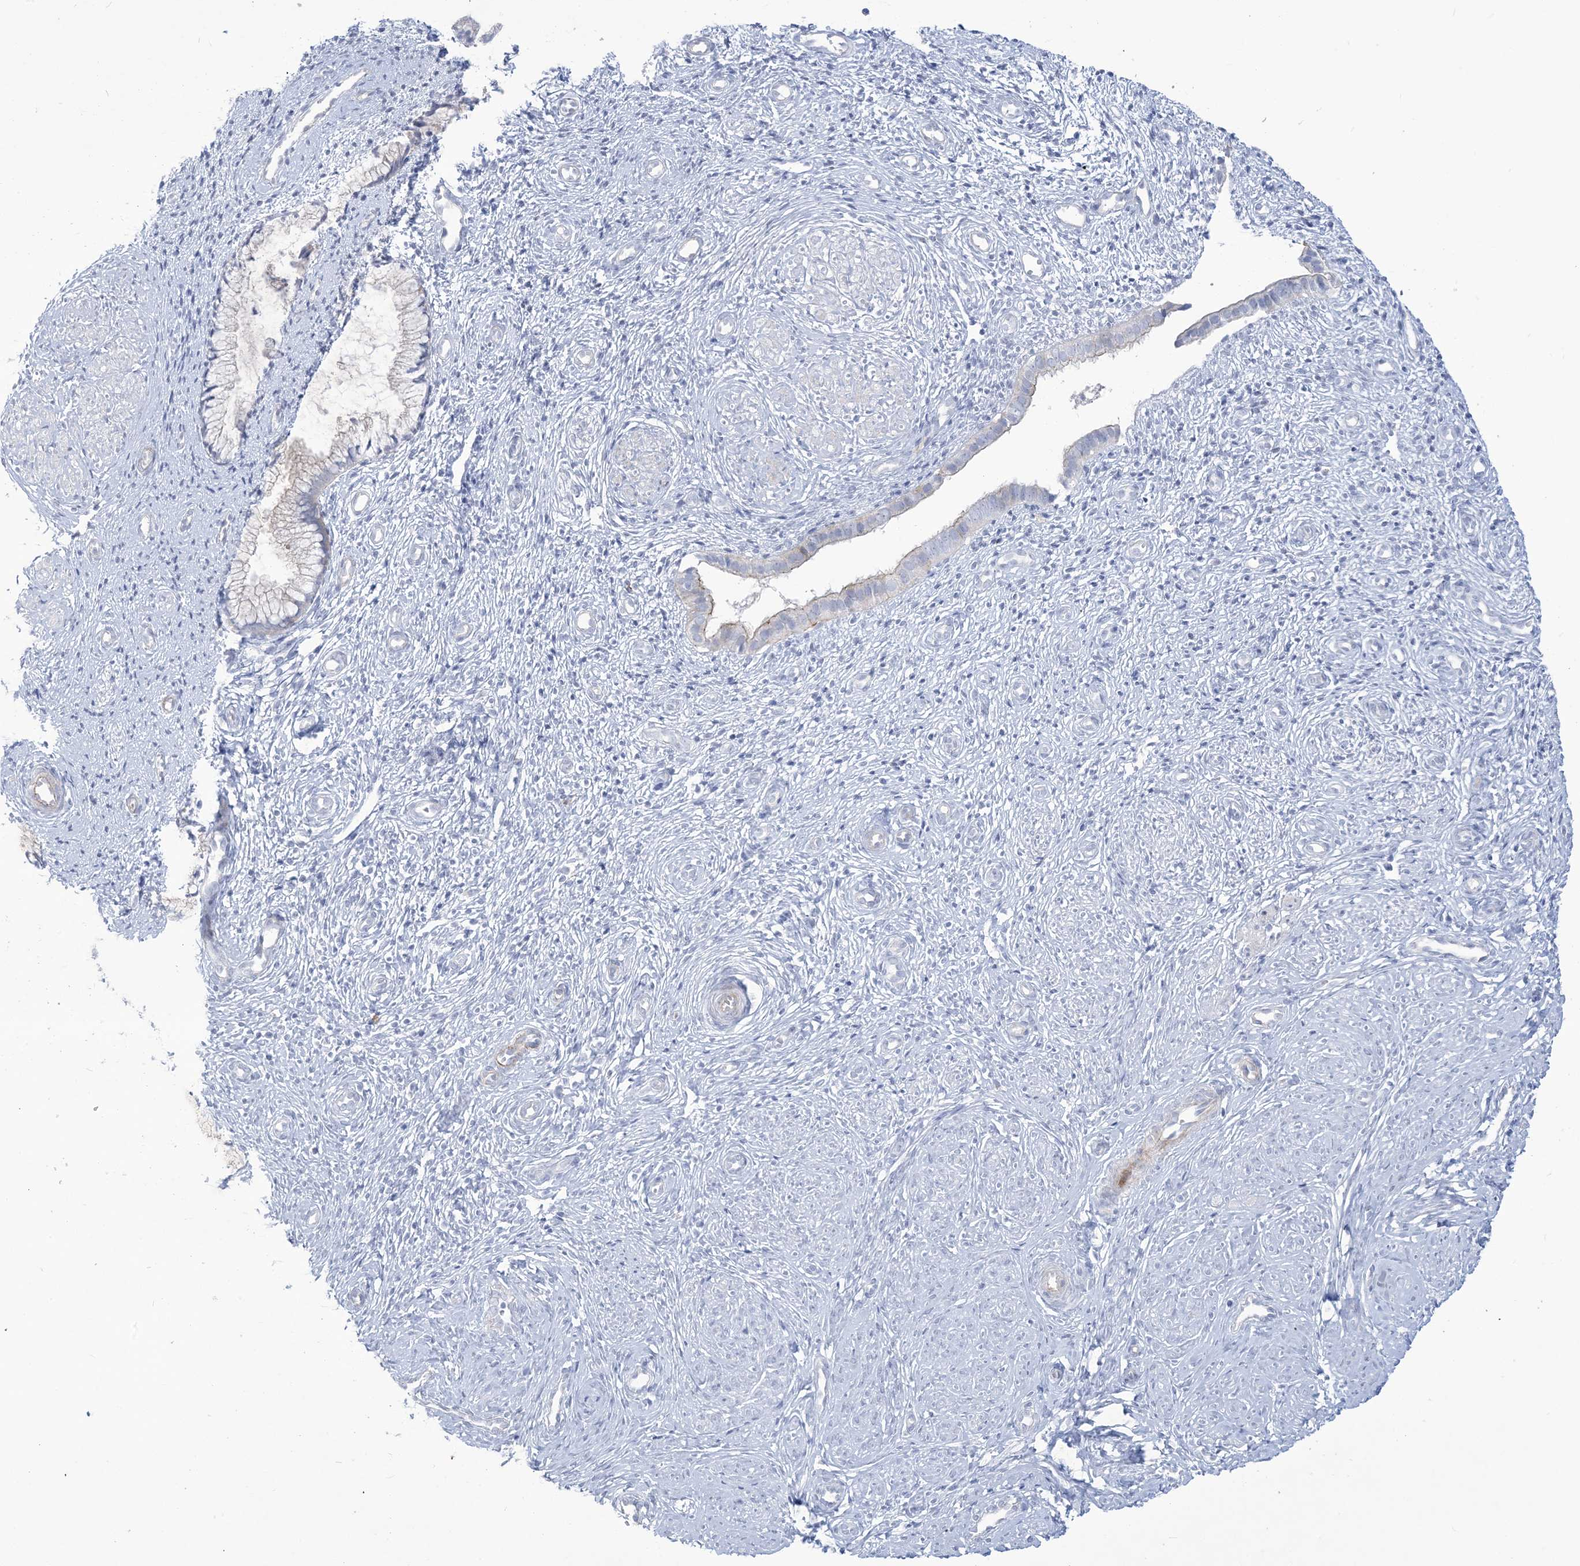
{"staining": {"intensity": "negative", "quantity": "none", "location": "none"}, "tissue": "cervix", "cell_type": "Glandular cells", "image_type": "normal", "snomed": [{"axis": "morphology", "description": "Normal tissue, NOS"}, {"axis": "topography", "description": "Cervix"}], "caption": "The photomicrograph displays no significant staining in glandular cells of cervix. (Stains: DAB (3,3'-diaminobenzidine) IHC with hematoxylin counter stain, Microscopy: brightfield microscopy at high magnification).", "gene": "B3GNT7", "patient": {"sex": "female", "age": 27}}